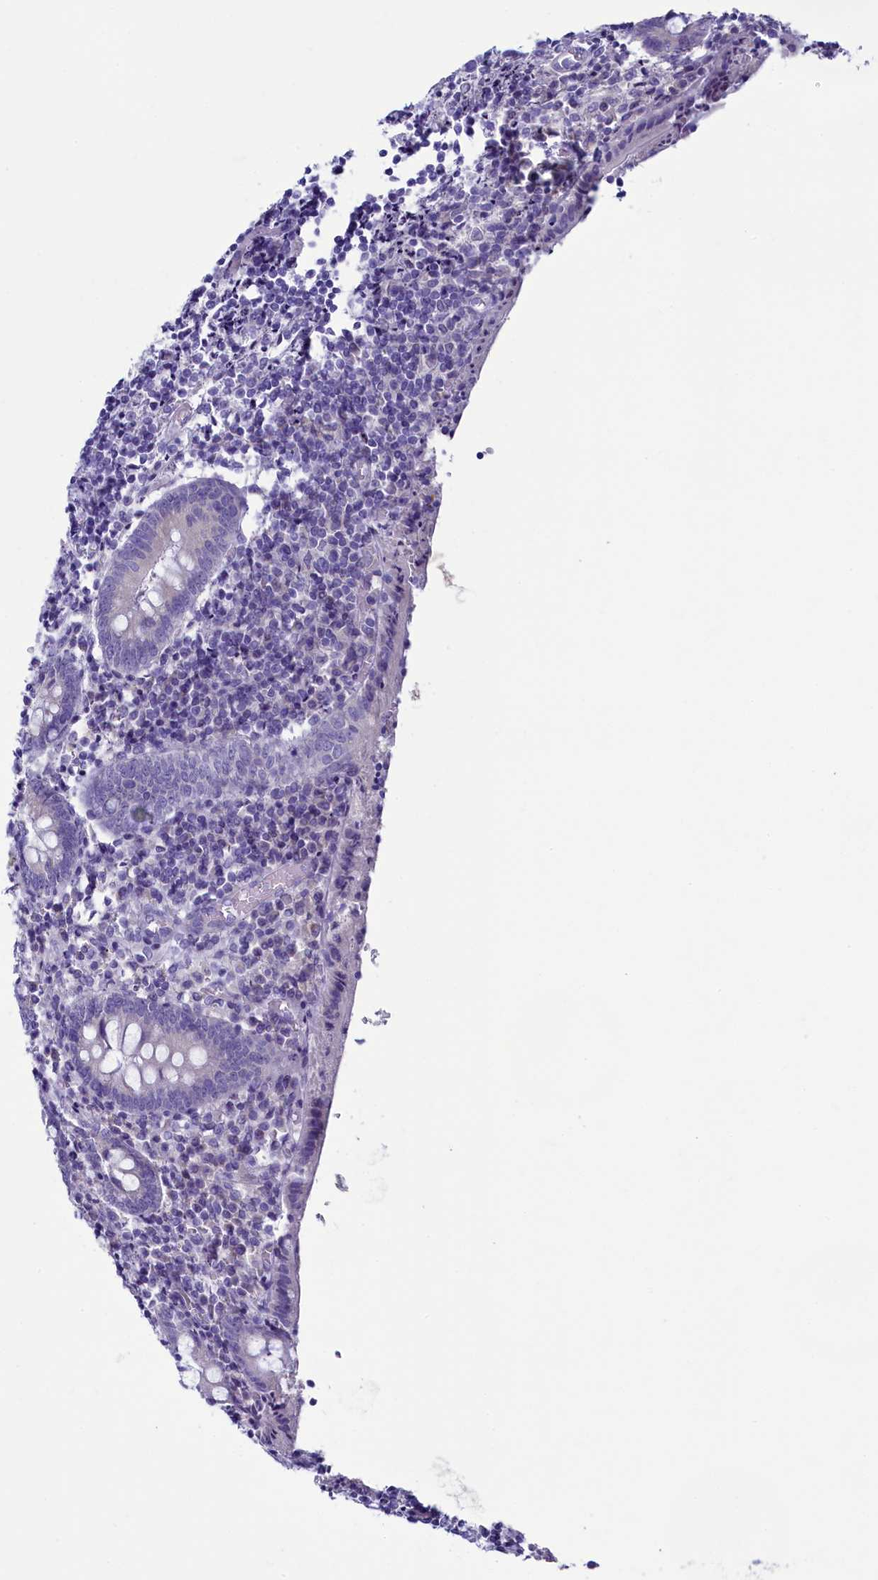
{"staining": {"intensity": "negative", "quantity": "none", "location": "none"}, "tissue": "appendix", "cell_type": "Glandular cells", "image_type": "normal", "snomed": [{"axis": "morphology", "description": "Normal tissue, NOS"}, {"axis": "topography", "description": "Appendix"}], "caption": "Benign appendix was stained to show a protein in brown. There is no significant expression in glandular cells.", "gene": "SKA3", "patient": {"sex": "female", "age": 17}}